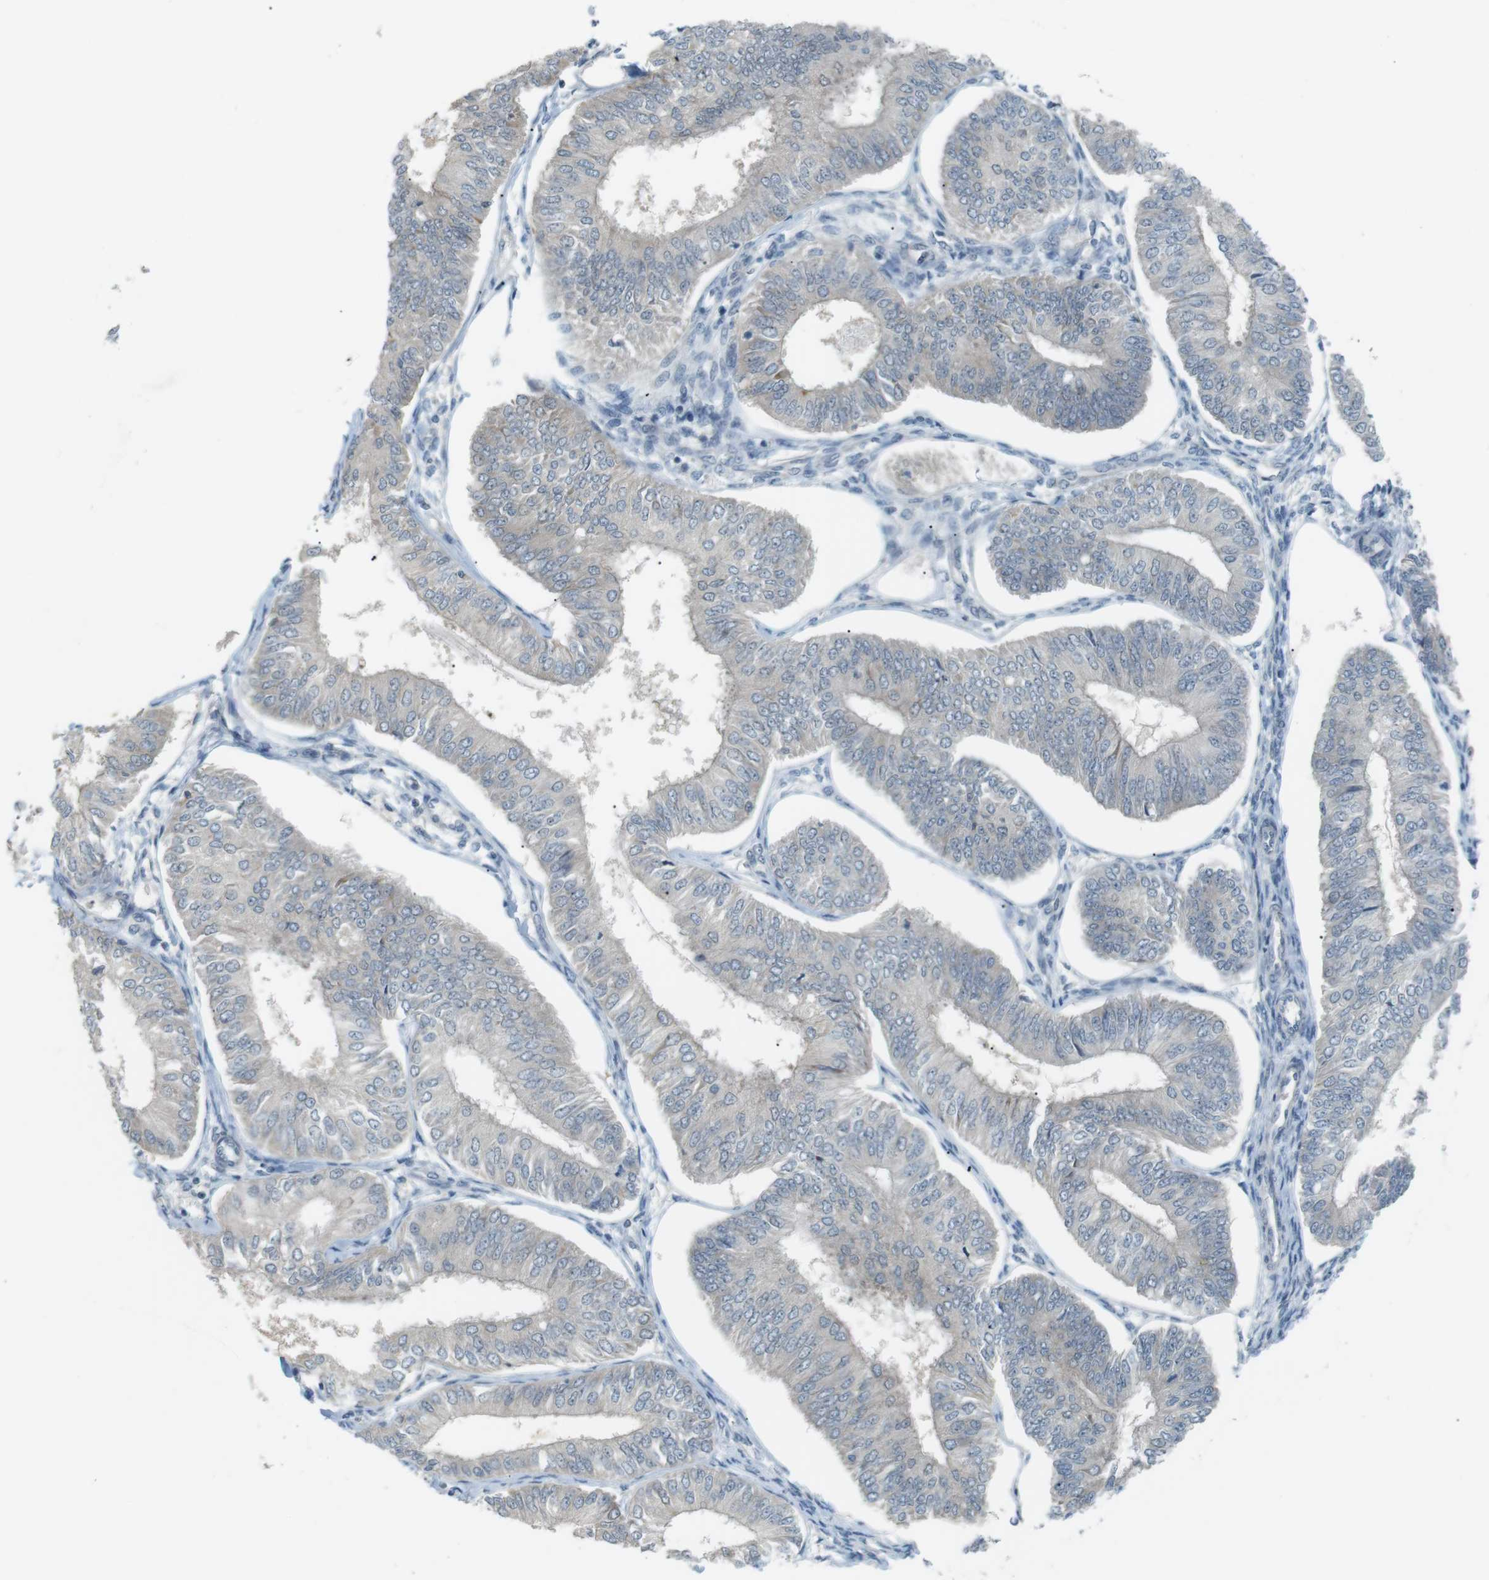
{"staining": {"intensity": "negative", "quantity": "none", "location": "none"}, "tissue": "endometrial cancer", "cell_type": "Tumor cells", "image_type": "cancer", "snomed": [{"axis": "morphology", "description": "Adenocarcinoma, NOS"}, {"axis": "topography", "description": "Endometrium"}], "caption": "Photomicrograph shows no protein expression in tumor cells of adenocarcinoma (endometrial) tissue.", "gene": "RTN3", "patient": {"sex": "female", "age": 58}}